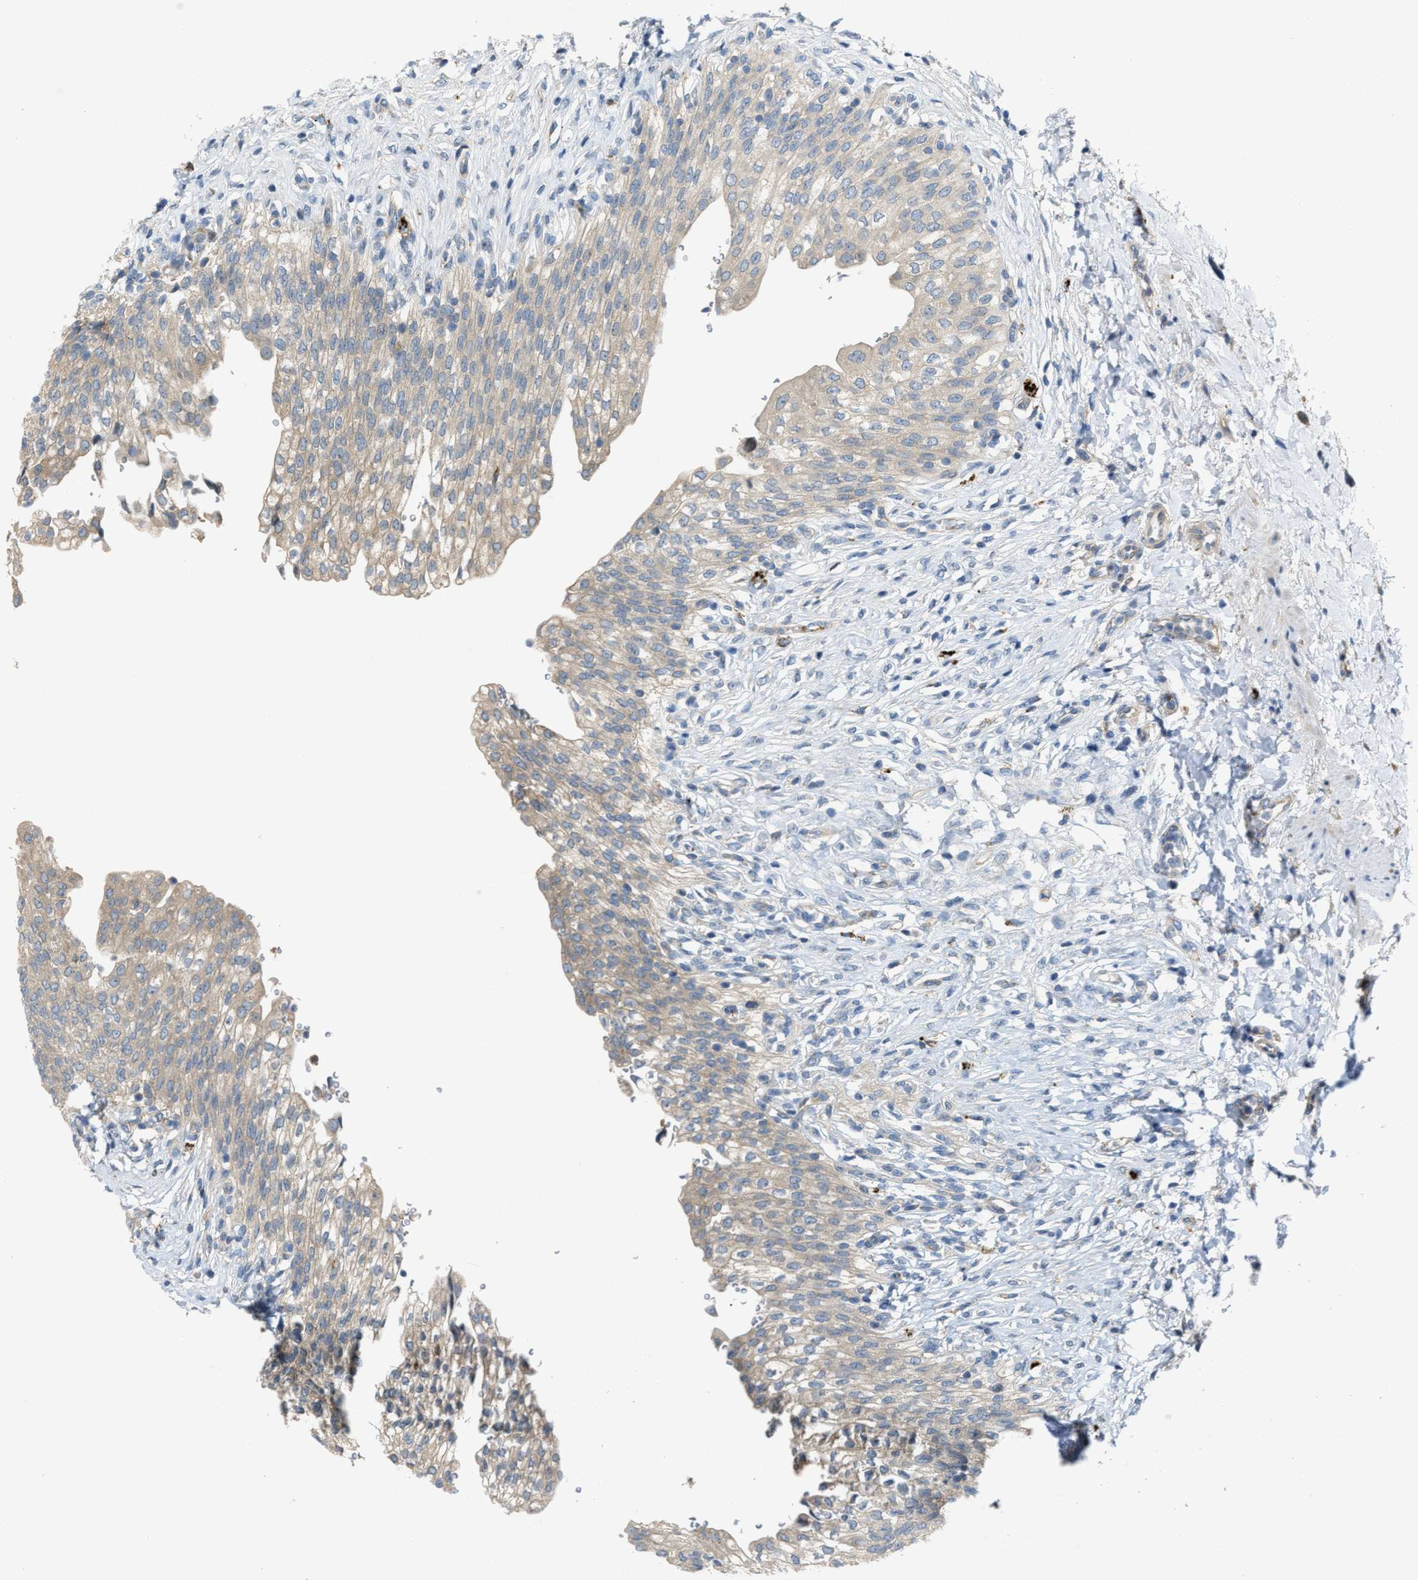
{"staining": {"intensity": "weak", "quantity": ">75%", "location": "cytoplasmic/membranous"}, "tissue": "urinary bladder", "cell_type": "Urothelial cells", "image_type": "normal", "snomed": [{"axis": "morphology", "description": "Urothelial carcinoma, High grade"}, {"axis": "topography", "description": "Urinary bladder"}], "caption": "Approximately >75% of urothelial cells in unremarkable urinary bladder show weak cytoplasmic/membranous protein expression as visualized by brown immunohistochemical staining.", "gene": "KLHDC10", "patient": {"sex": "male", "age": 46}}